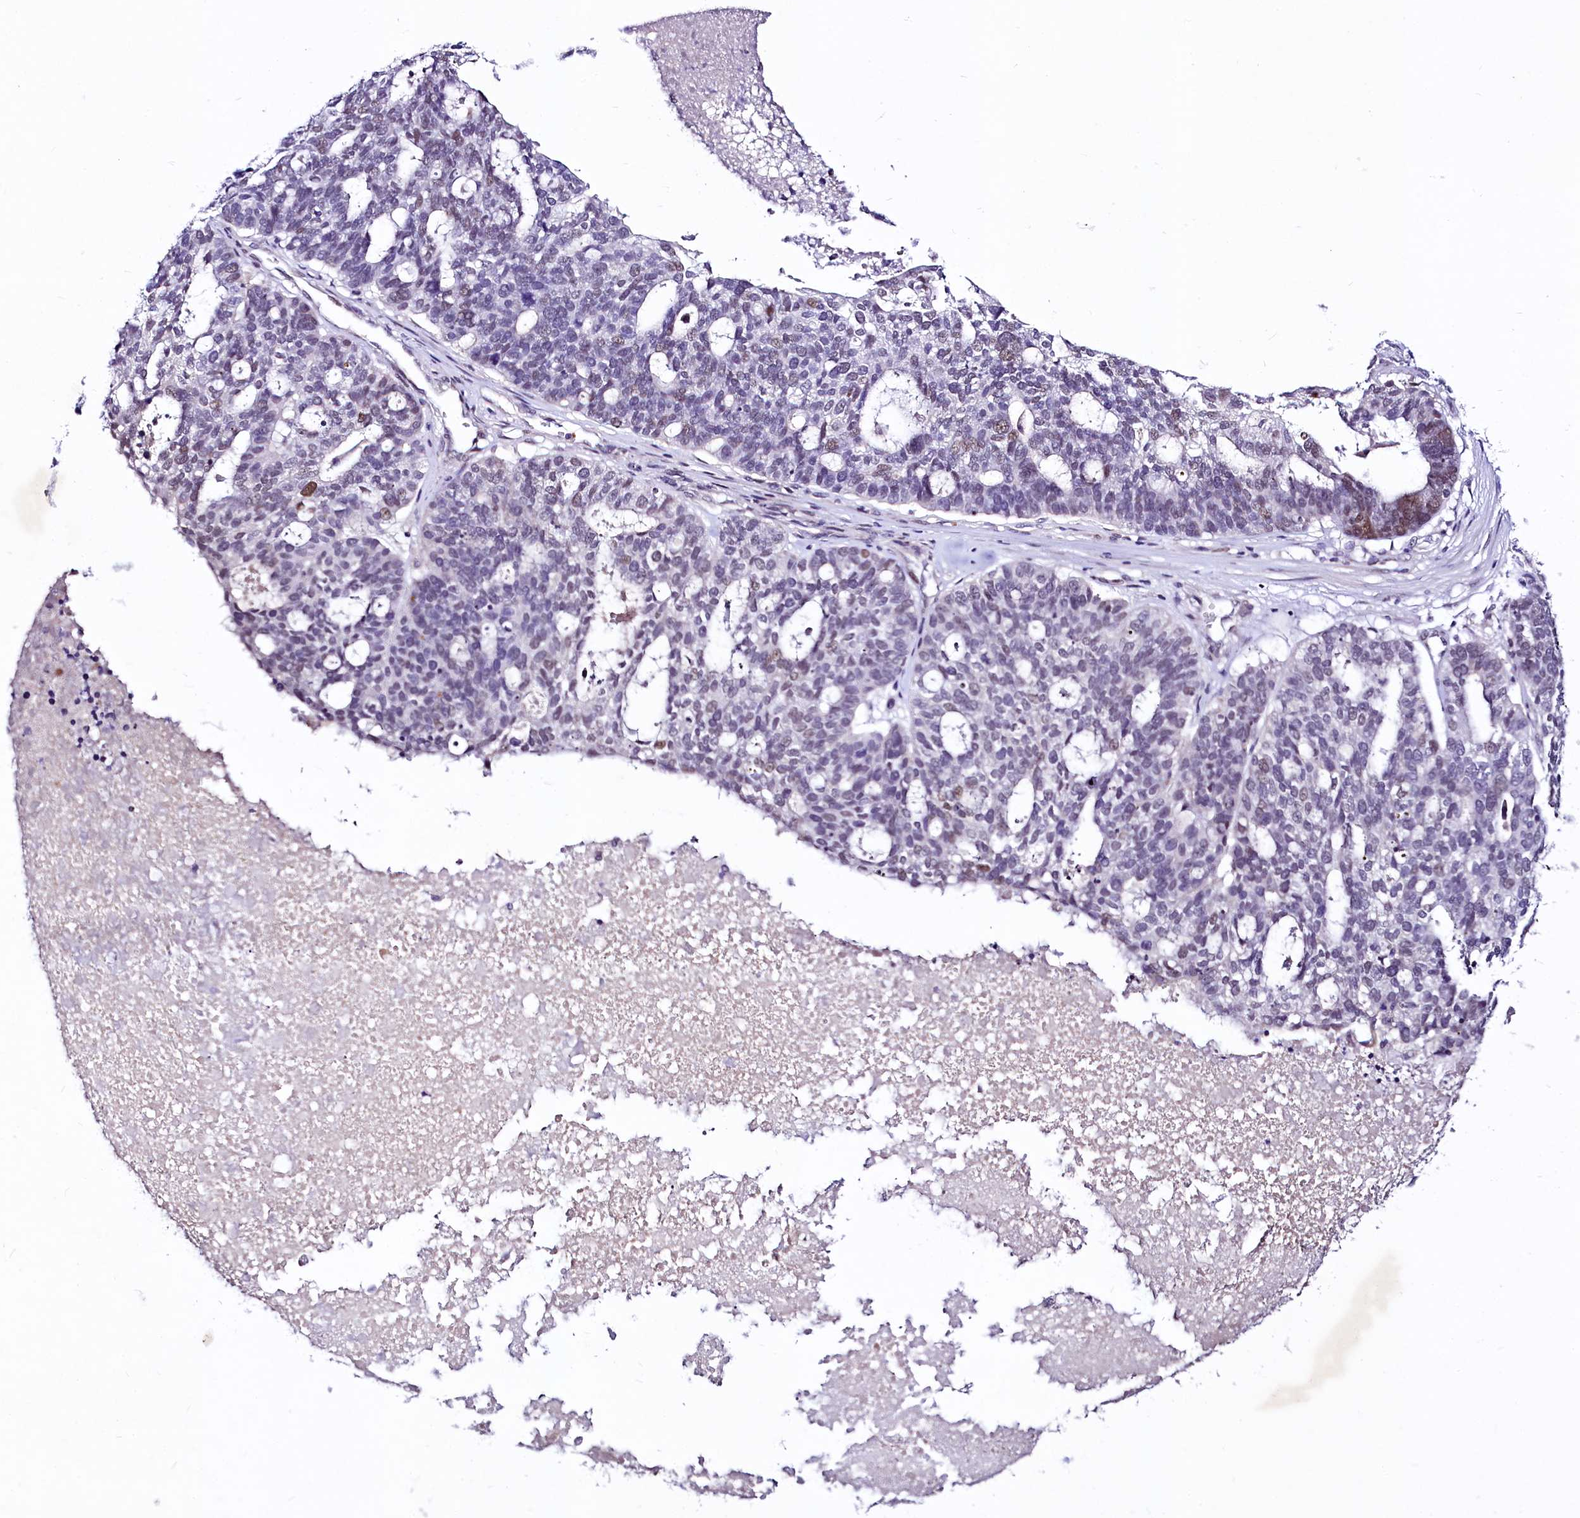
{"staining": {"intensity": "moderate", "quantity": "<25%", "location": "nuclear"}, "tissue": "ovarian cancer", "cell_type": "Tumor cells", "image_type": "cancer", "snomed": [{"axis": "morphology", "description": "Cystadenocarcinoma, serous, NOS"}, {"axis": "topography", "description": "Ovary"}], "caption": "Tumor cells display low levels of moderate nuclear staining in approximately <25% of cells in serous cystadenocarcinoma (ovarian).", "gene": "LEUTX", "patient": {"sex": "female", "age": 59}}